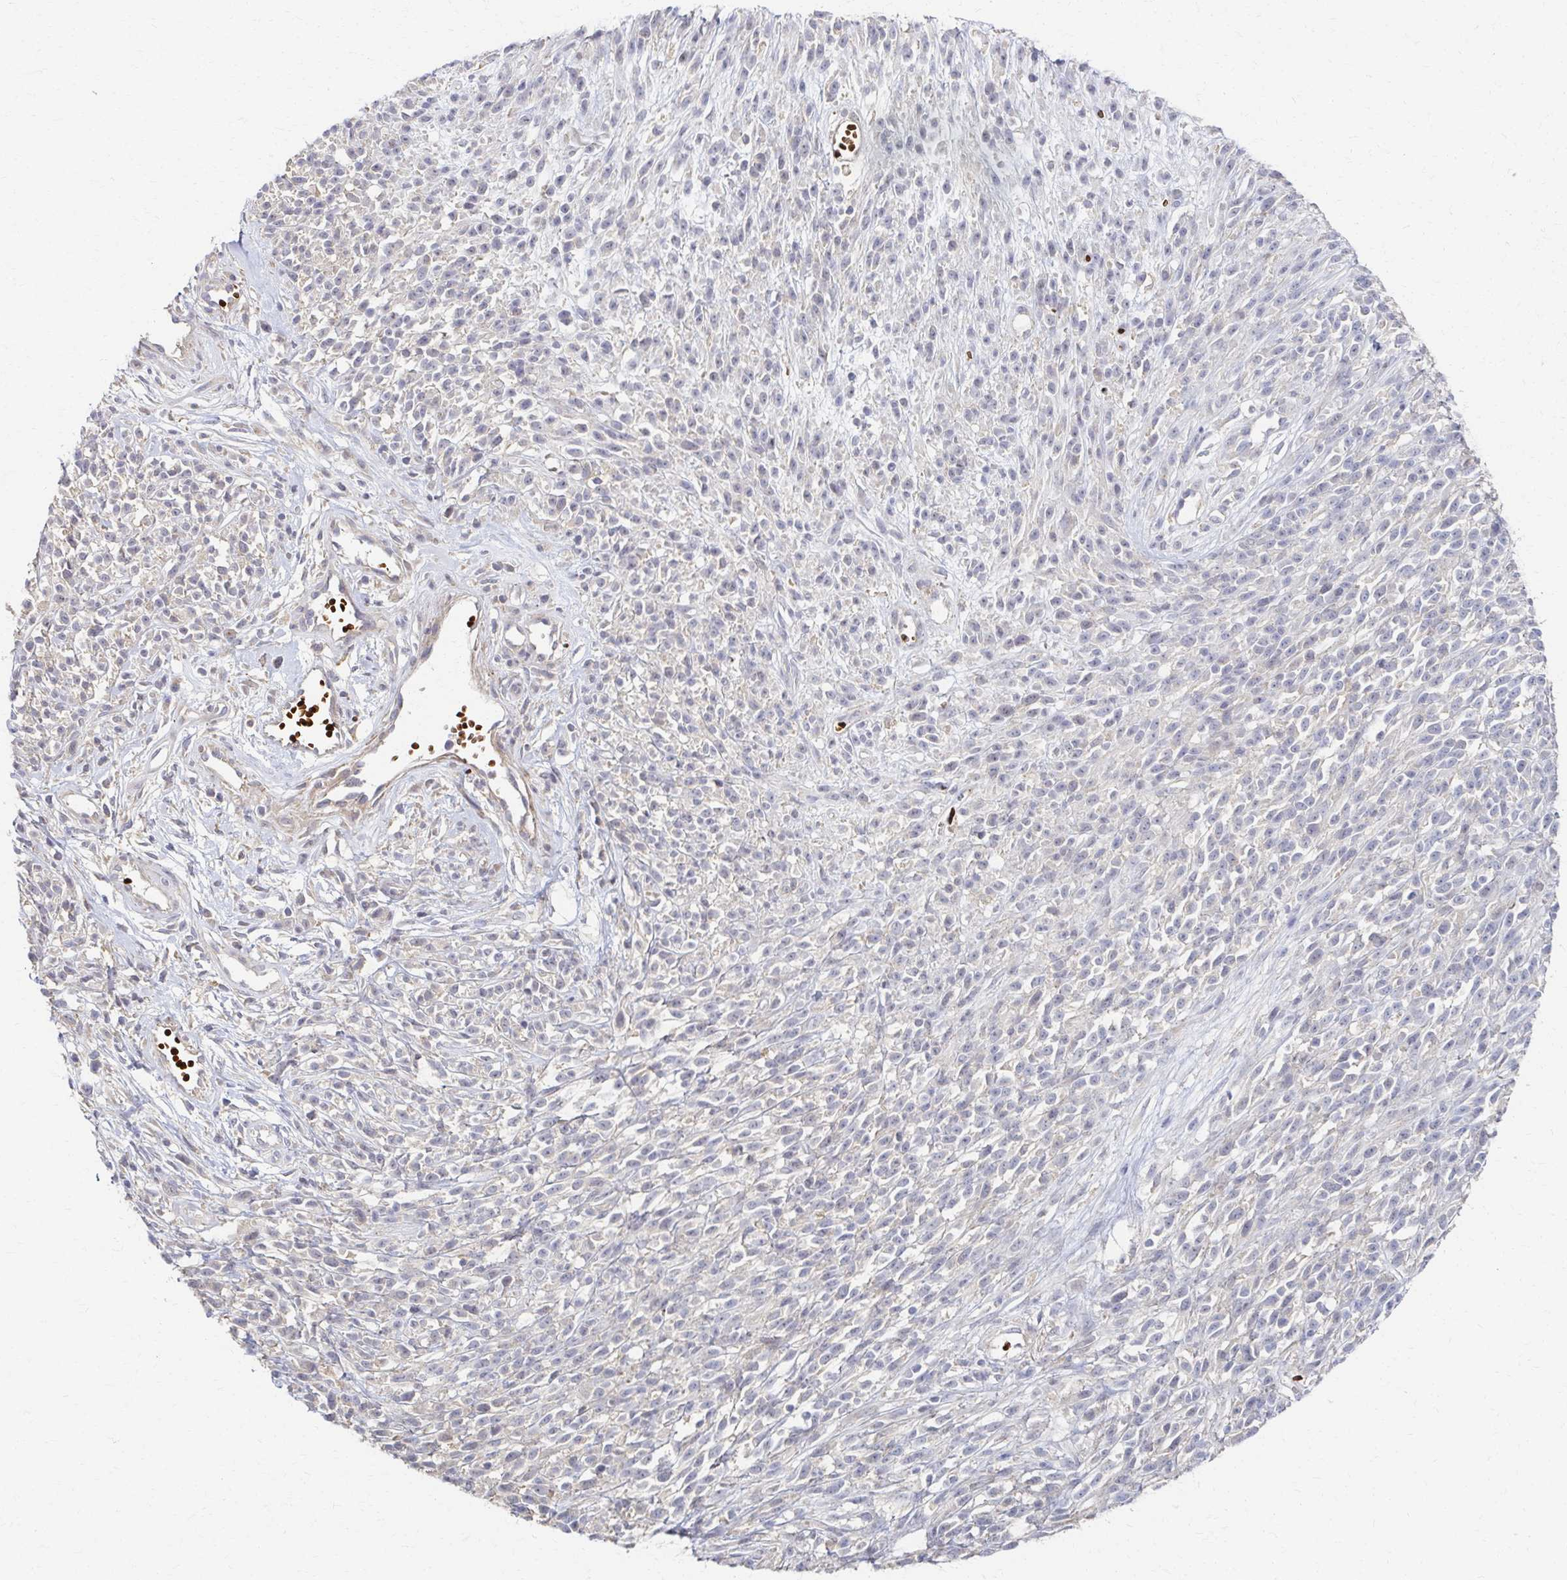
{"staining": {"intensity": "negative", "quantity": "none", "location": "none"}, "tissue": "melanoma", "cell_type": "Tumor cells", "image_type": "cancer", "snomed": [{"axis": "morphology", "description": "Malignant melanoma, NOS"}, {"axis": "topography", "description": "Skin"}, {"axis": "topography", "description": "Skin of trunk"}], "caption": "Photomicrograph shows no protein staining in tumor cells of malignant melanoma tissue.", "gene": "SKA2", "patient": {"sex": "male", "age": 74}}